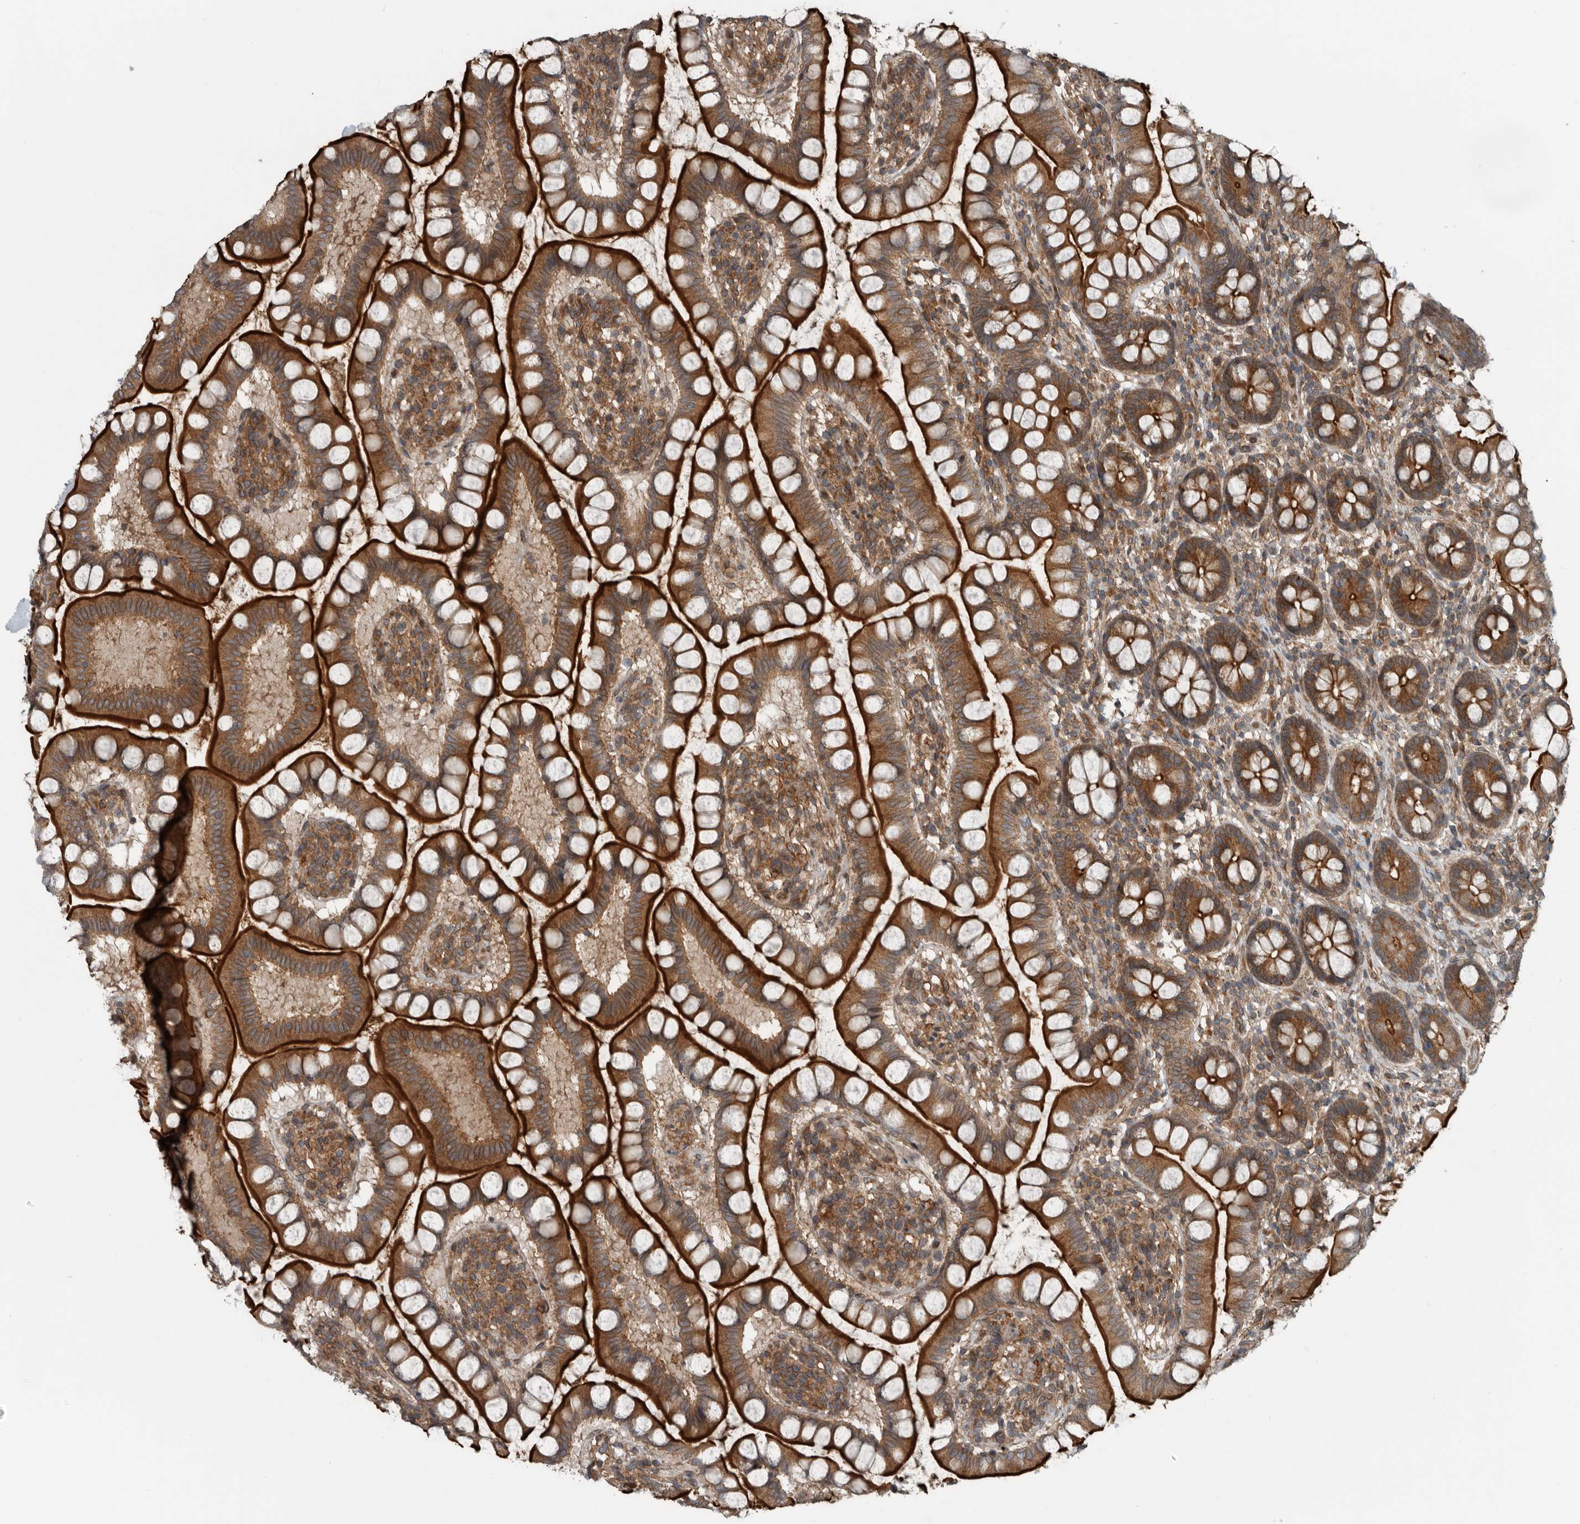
{"staining": {"intensity": "strong", "quantity": ">75%", "location": "cytoplasmic/membranous"}, "tissue": "small intestine", "cell_type": "Glandular cells", "image_type": "normal", "snomed": [{"axis": "morphology", "description": "Normal tissue, NOS"}, {"axis": "topography", "description": "Small intestine"}], "caption": "Brown immunohistochemical staining in normal small intestine shows strong cytoplasmic/membranous positivity in approximately >75% of glandular cells.", "gene": "AMFR", "patient": {"sex": "female", "age": 84}}